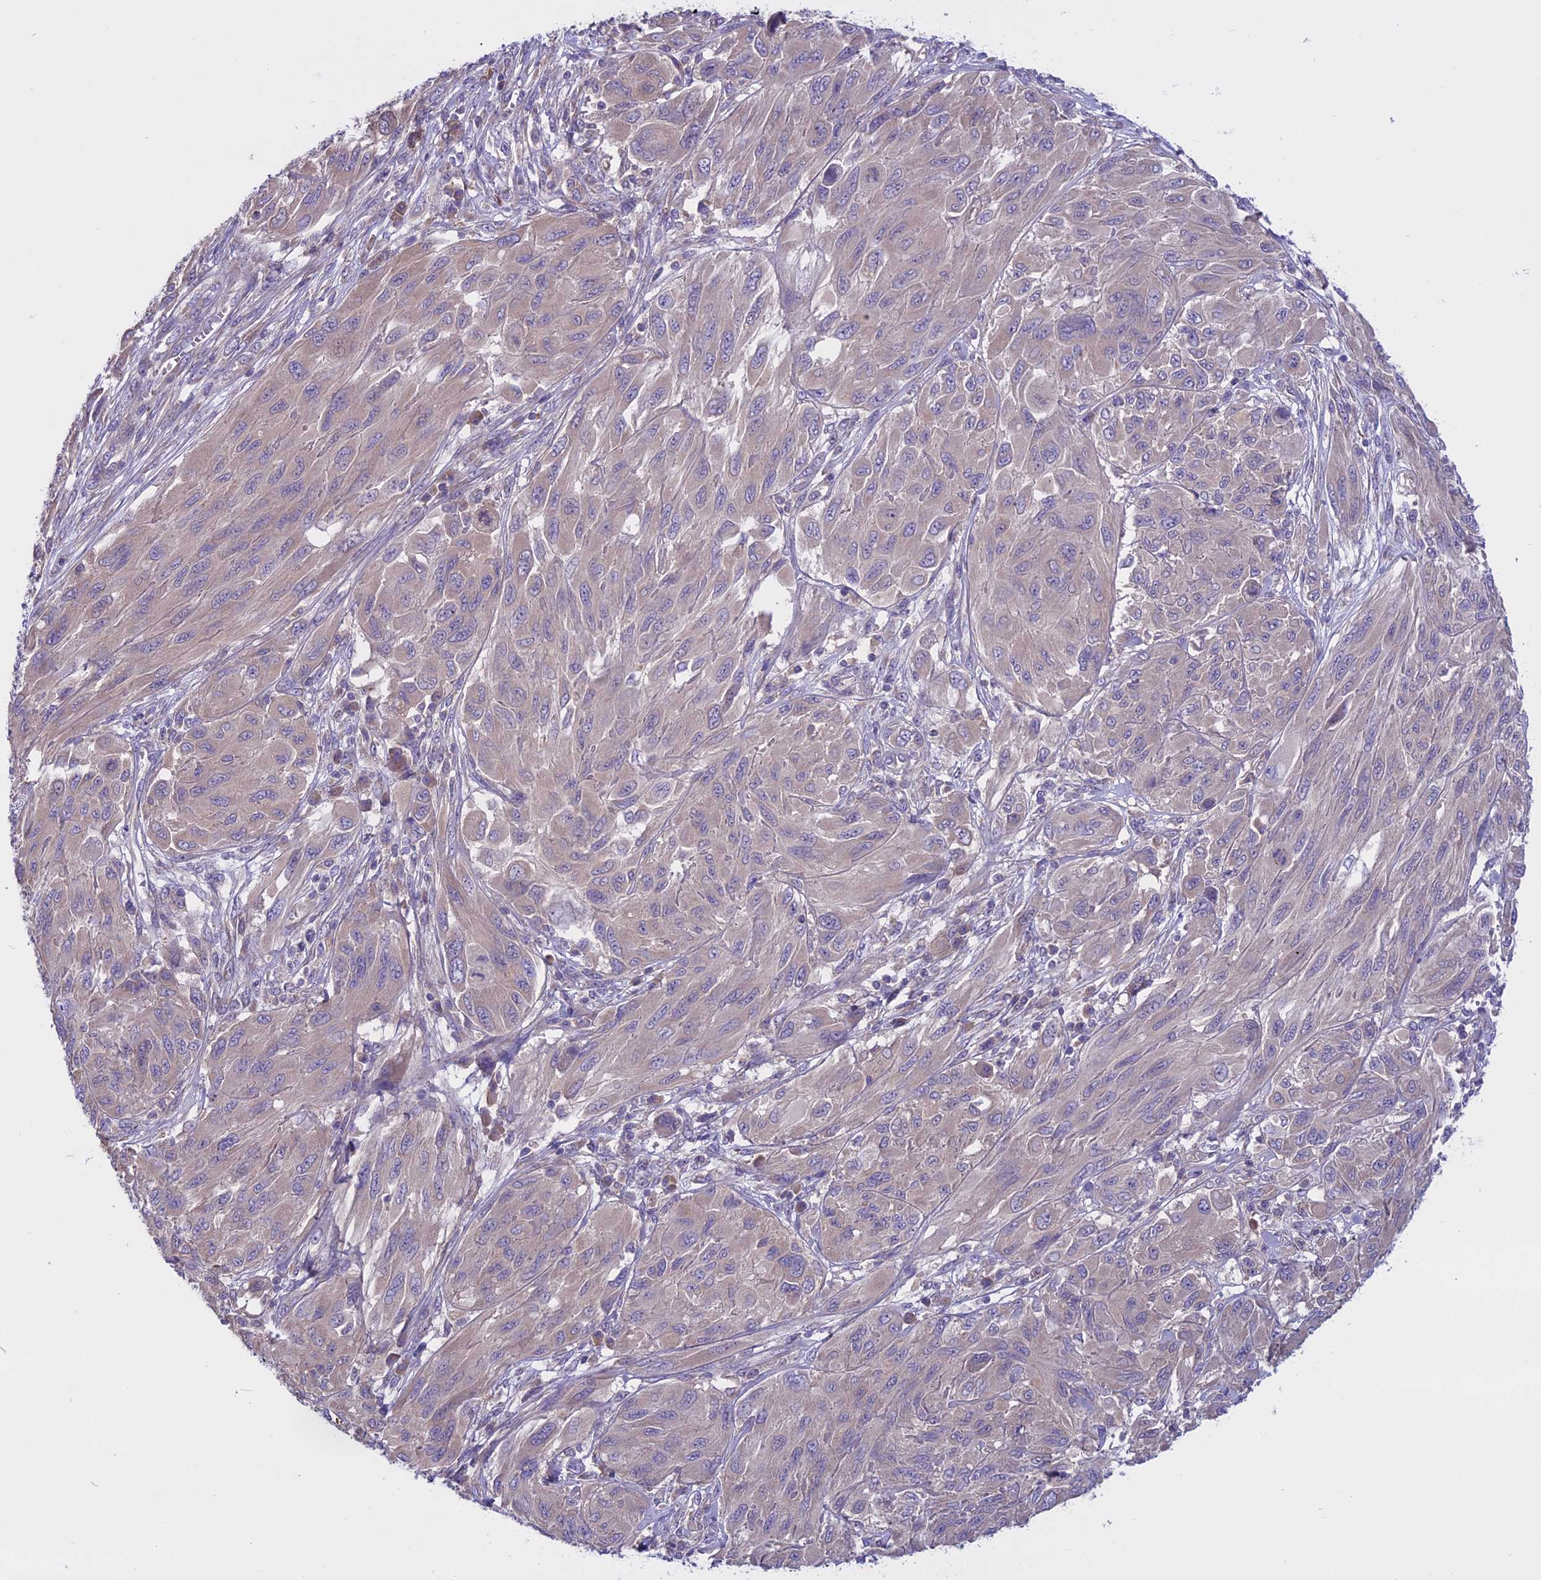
{"staining": {"intensity": "negative", "quantity": "none", "location": "none"}, "tissue": "melanoma", "cell_type": "Tumor cells", "image_type": "cancer", "snomed": [{"axis": "morphology", "description": "Malignant melanoma, NOS"}, {"axis": "topography", "description": "Skin"}], "caption": "This is an immunohistochemistry image of malignant melanoma. There is no positivity in tumor cells.", "gene": "DCTN5", "patient": {"sex": "female", "age": 91}}